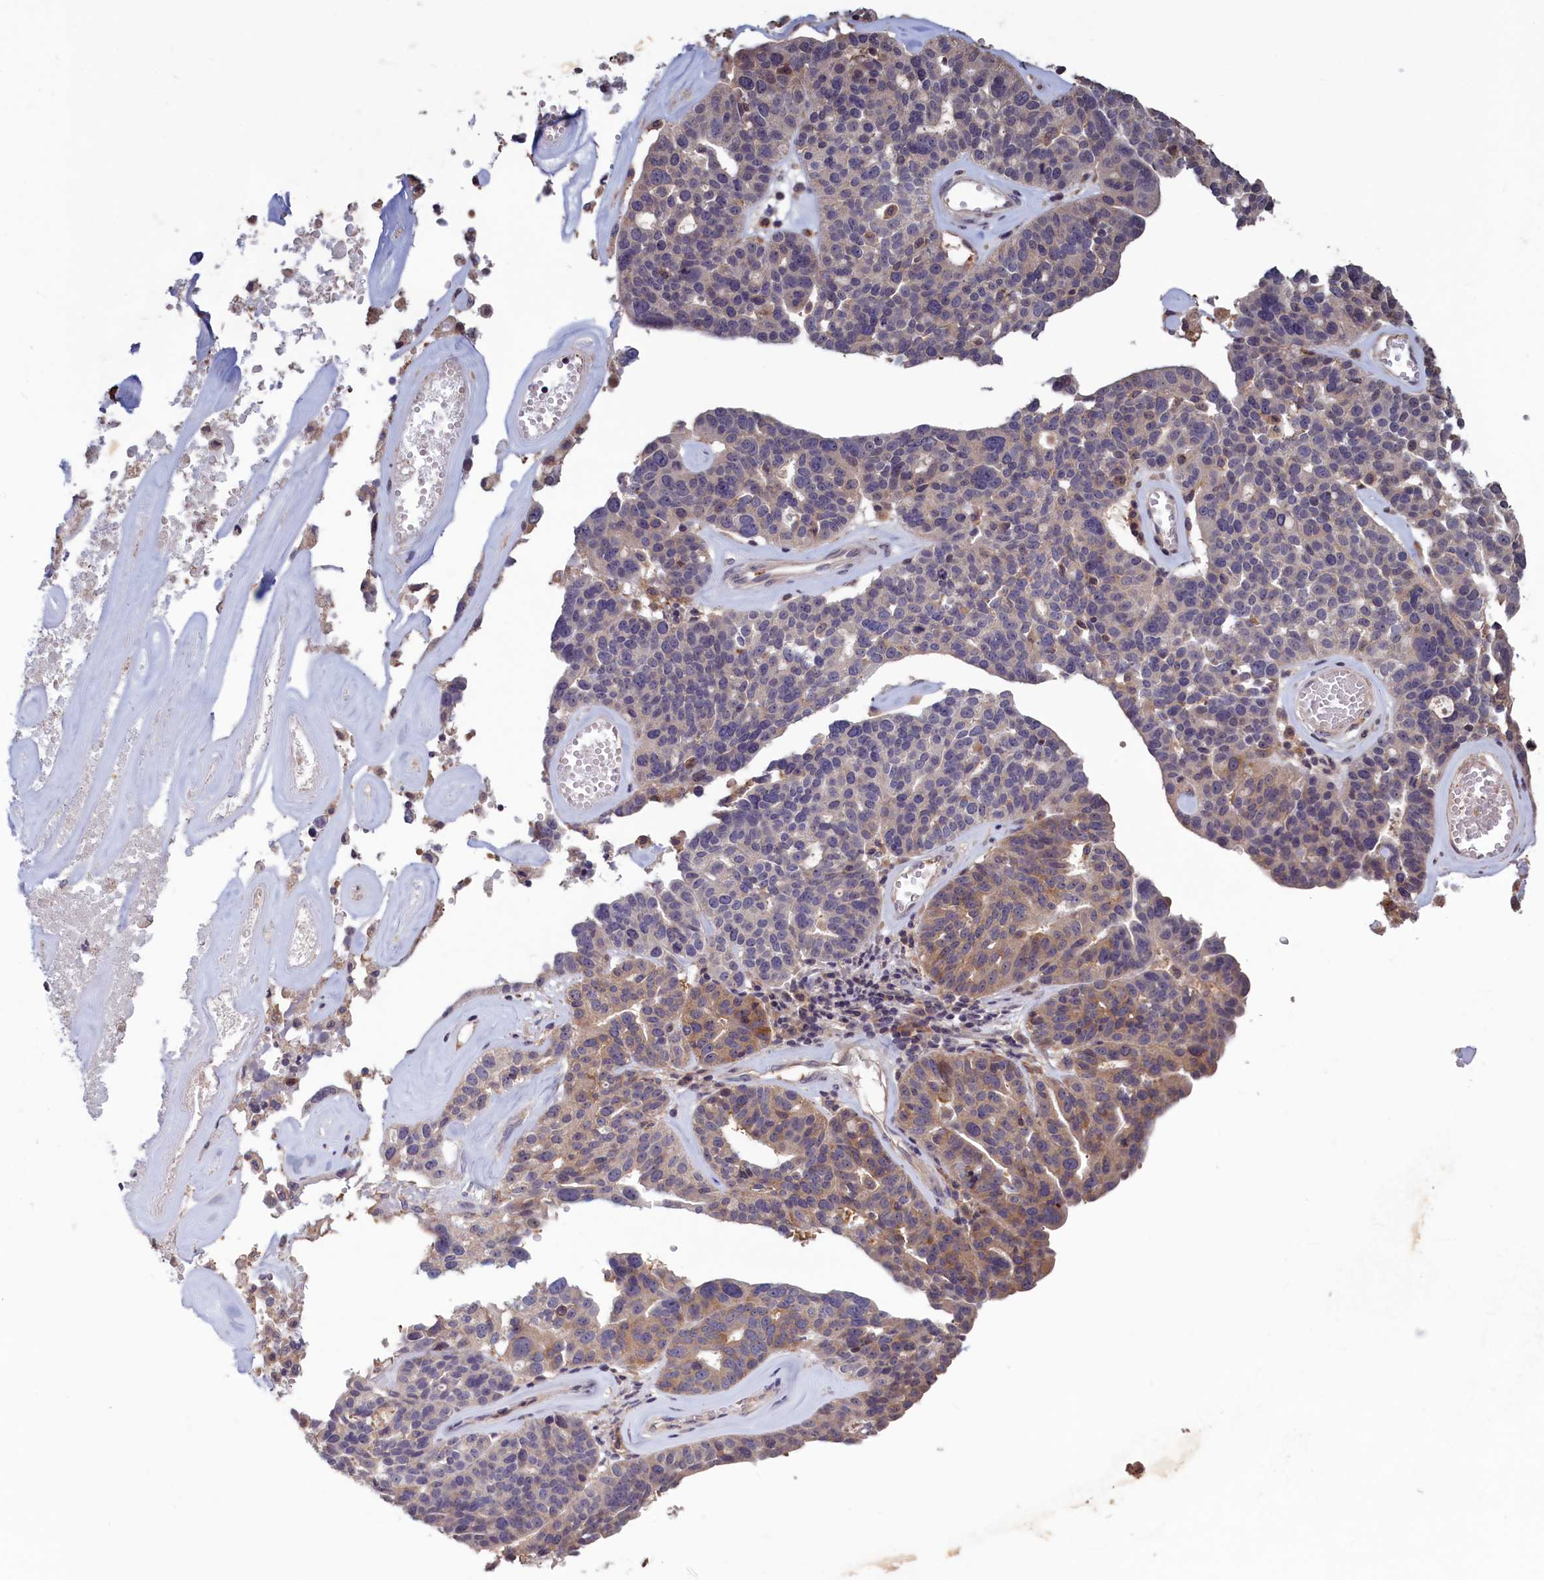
{"staining": {"intensity": "weak", "quantity": "25%-75%", "location": "cytoplasmic/membranous"}, "tissue": "ovarian cancer", "cell_type": "Tumor cells", "image_type": "cancer", "snomed": [{"axis": "morphology", "description": "Cystadenocarcinoma, serous, NOS"}, {"axis": "topography", "description": "Ovary"}], "caption": "Immunohistochemistry micrograph of neoplastic tissue: ovarian serous cystadenocarcinoma stained using immunohistochemistry (IHC) shows low levels of weak protein expression localized specifically in the cytoplasmic/membranous of tumor cells, appearing as a cytoplasmic/membranous brown color.", "gene": "CACTIN", "patient": {"sex": "female", "age": 59}}